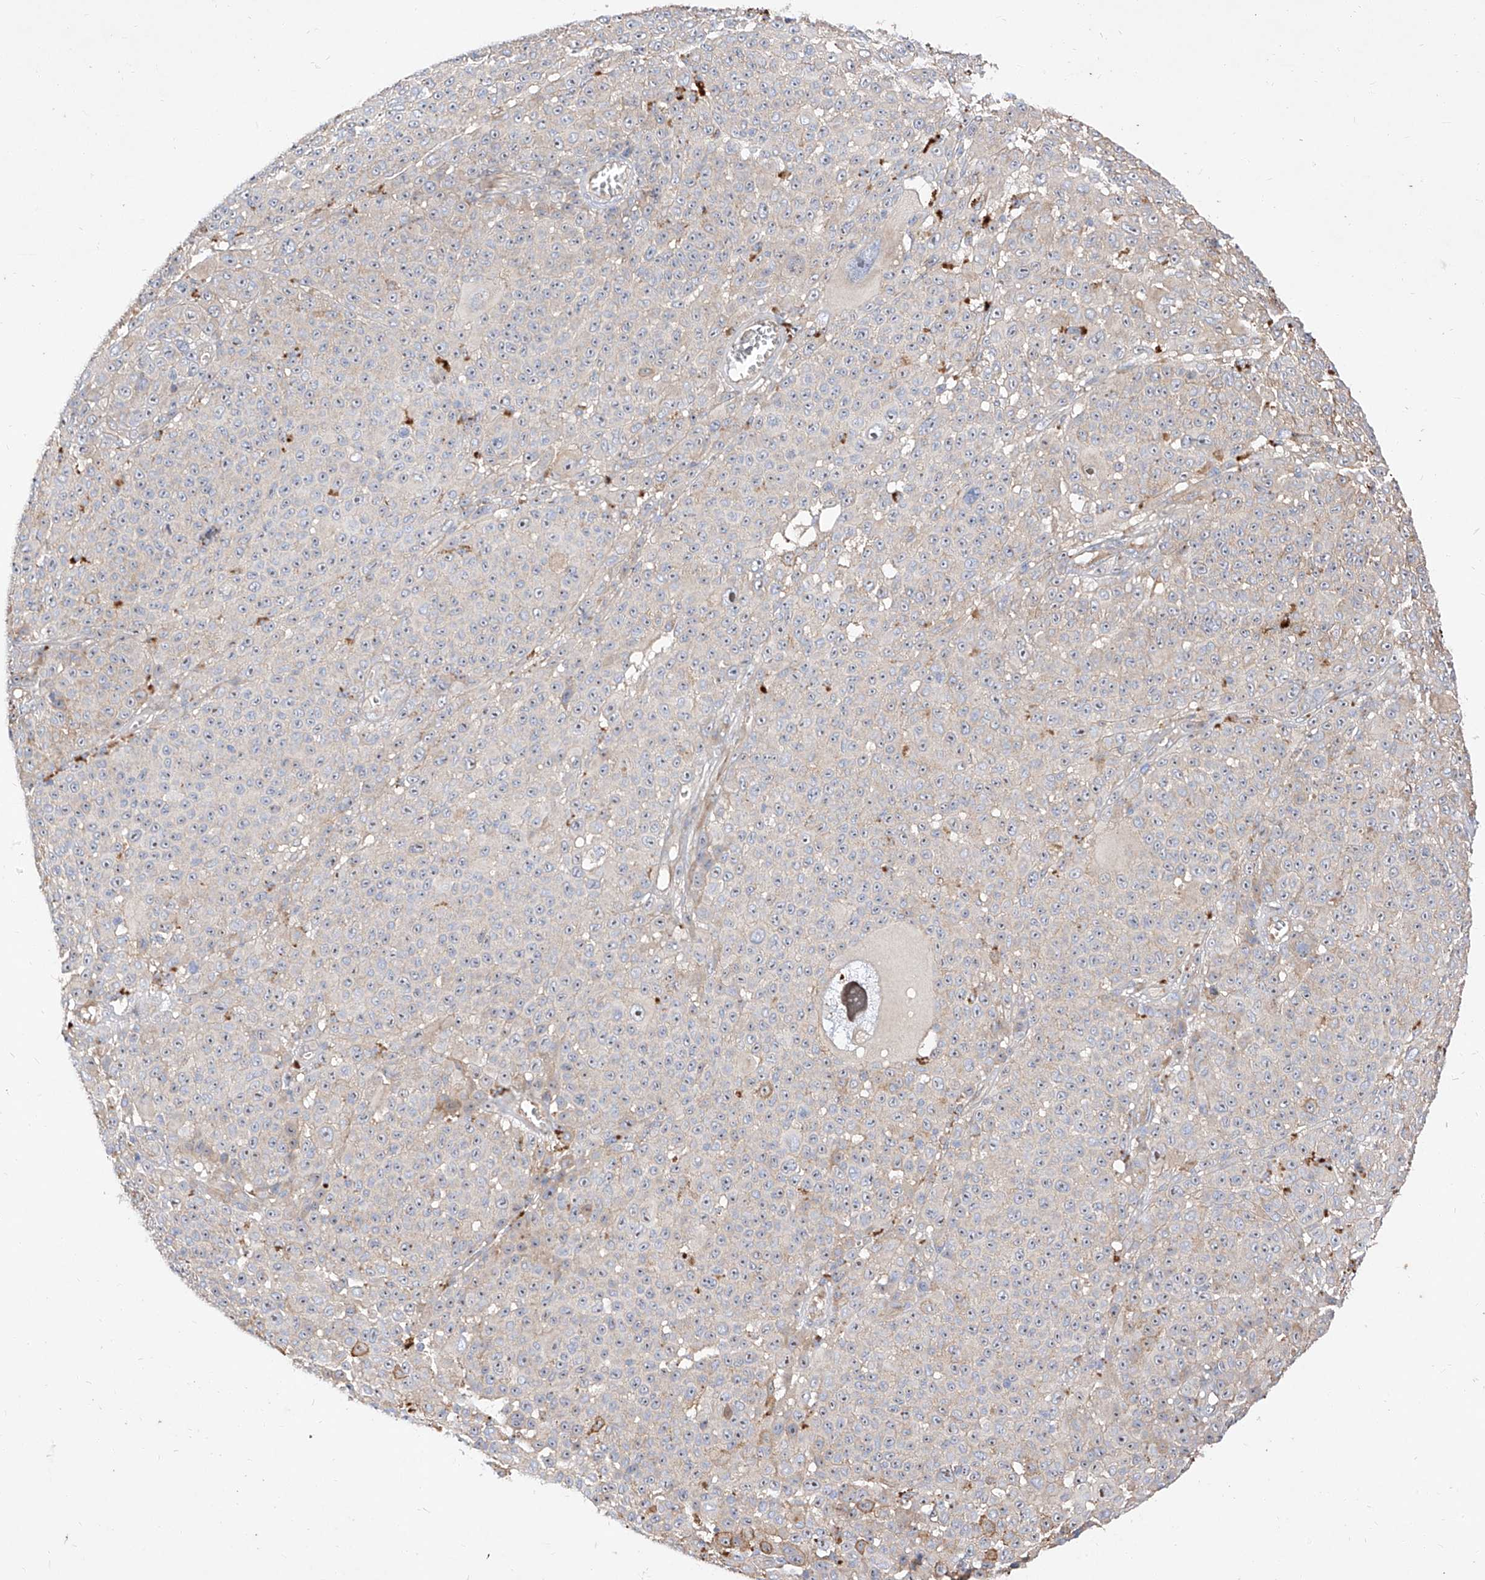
{"staining": {"intensity": "negative", "quantity": "none", "location": "none"}, "tissue": "melanoma", "cell_type": "Tumor cells", "image_type": "cancer", "snomed": [{"axis": "morphology", "description": "Malignant melanoma, NOS"}, {"axis": "topography", "description": "Skin"}], "caption": "A photomicrograph of human malignant melanoma is negative for staining in tumor cells.", "gene": "DIRAS3", "patient": {"sex": "female", "age": 94}}